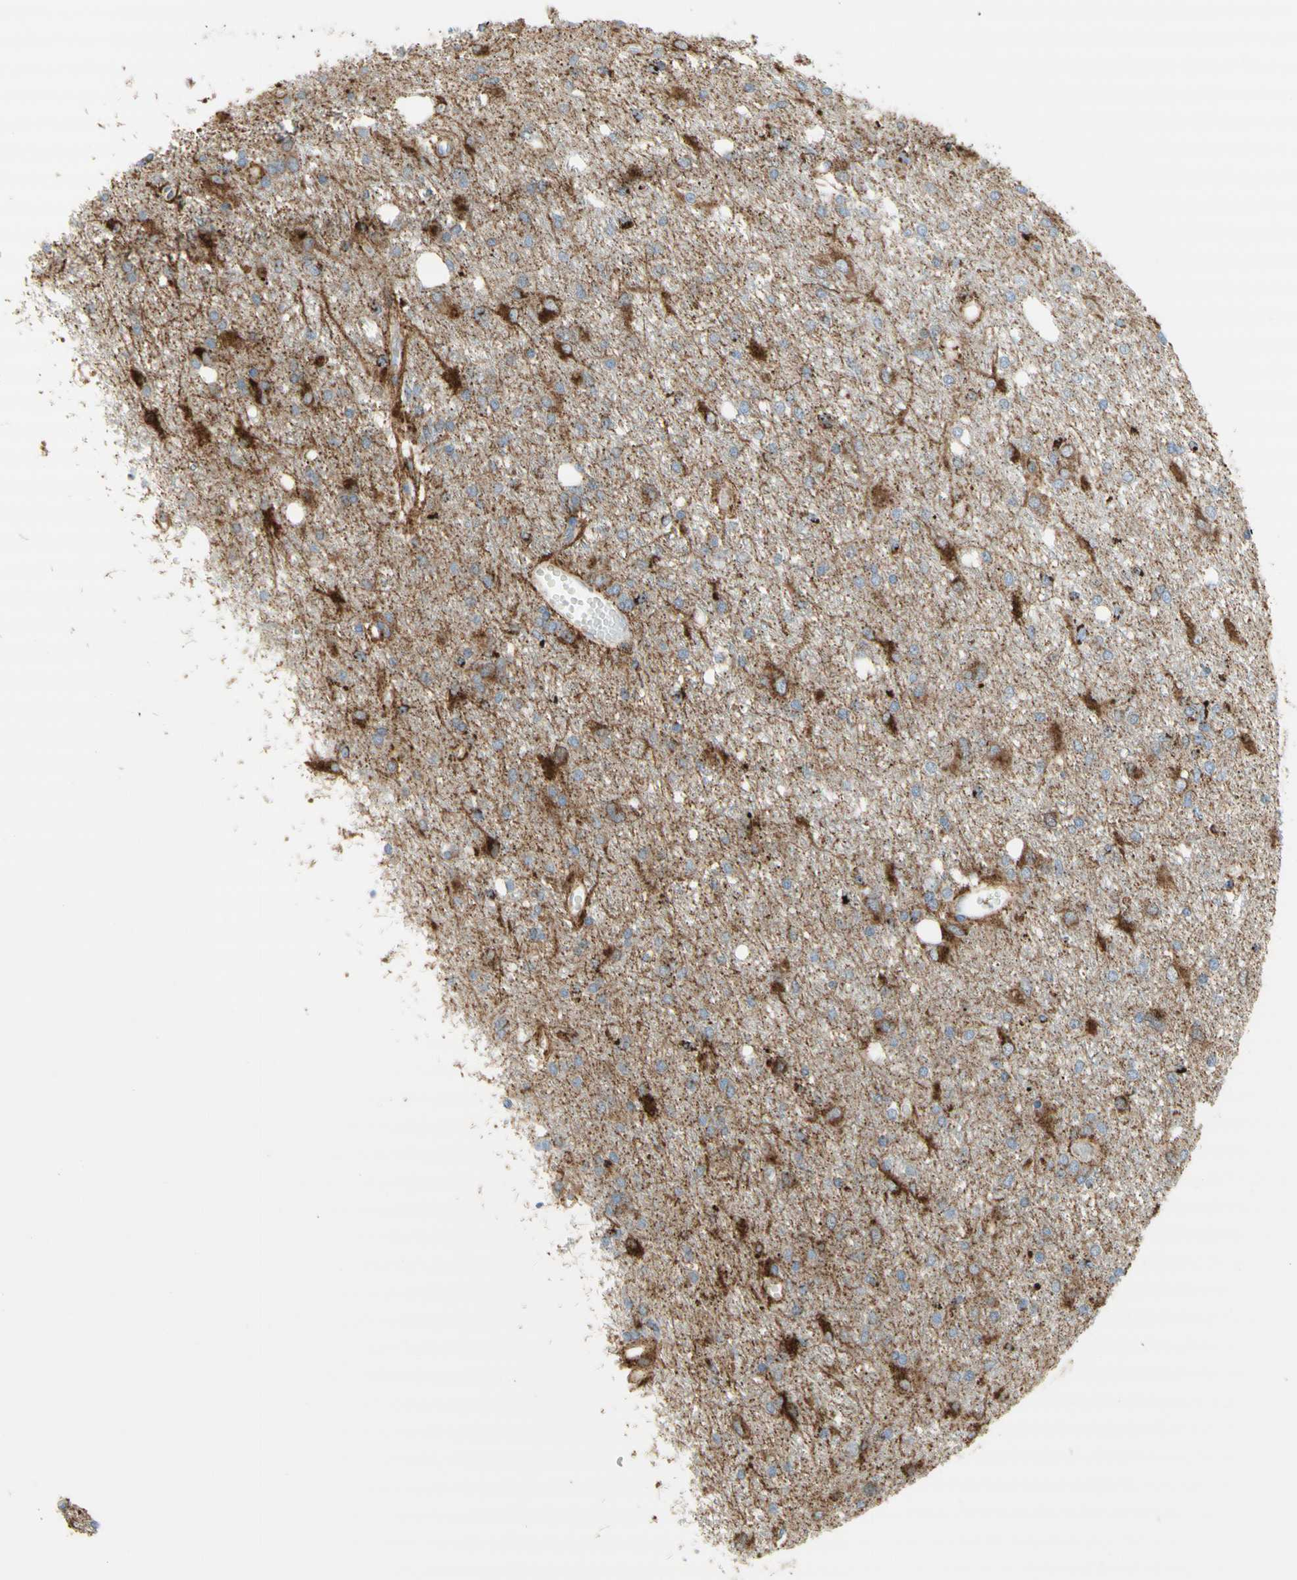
{"staining": {"intensity": "moderate", "quantity": "<25%", "location": "cytoplasmic/membranous"}, "tissue": "glioma", "cell_type": "Tumor cells", "image_type": "cancer", "snomed": [{"axis": "morphology", "description": "Glioma, malignant, High grade"}, {"axis": "topography", "description": "Brain"}], "caption": "Protein analysis of high-grade glioma (malignant) tissue exhibits moderate cytoplasmic/membranous staining in approximately <25% of tumor cells.", "gene": "URB2", "patient": {"sex": "female", "age": 59}}